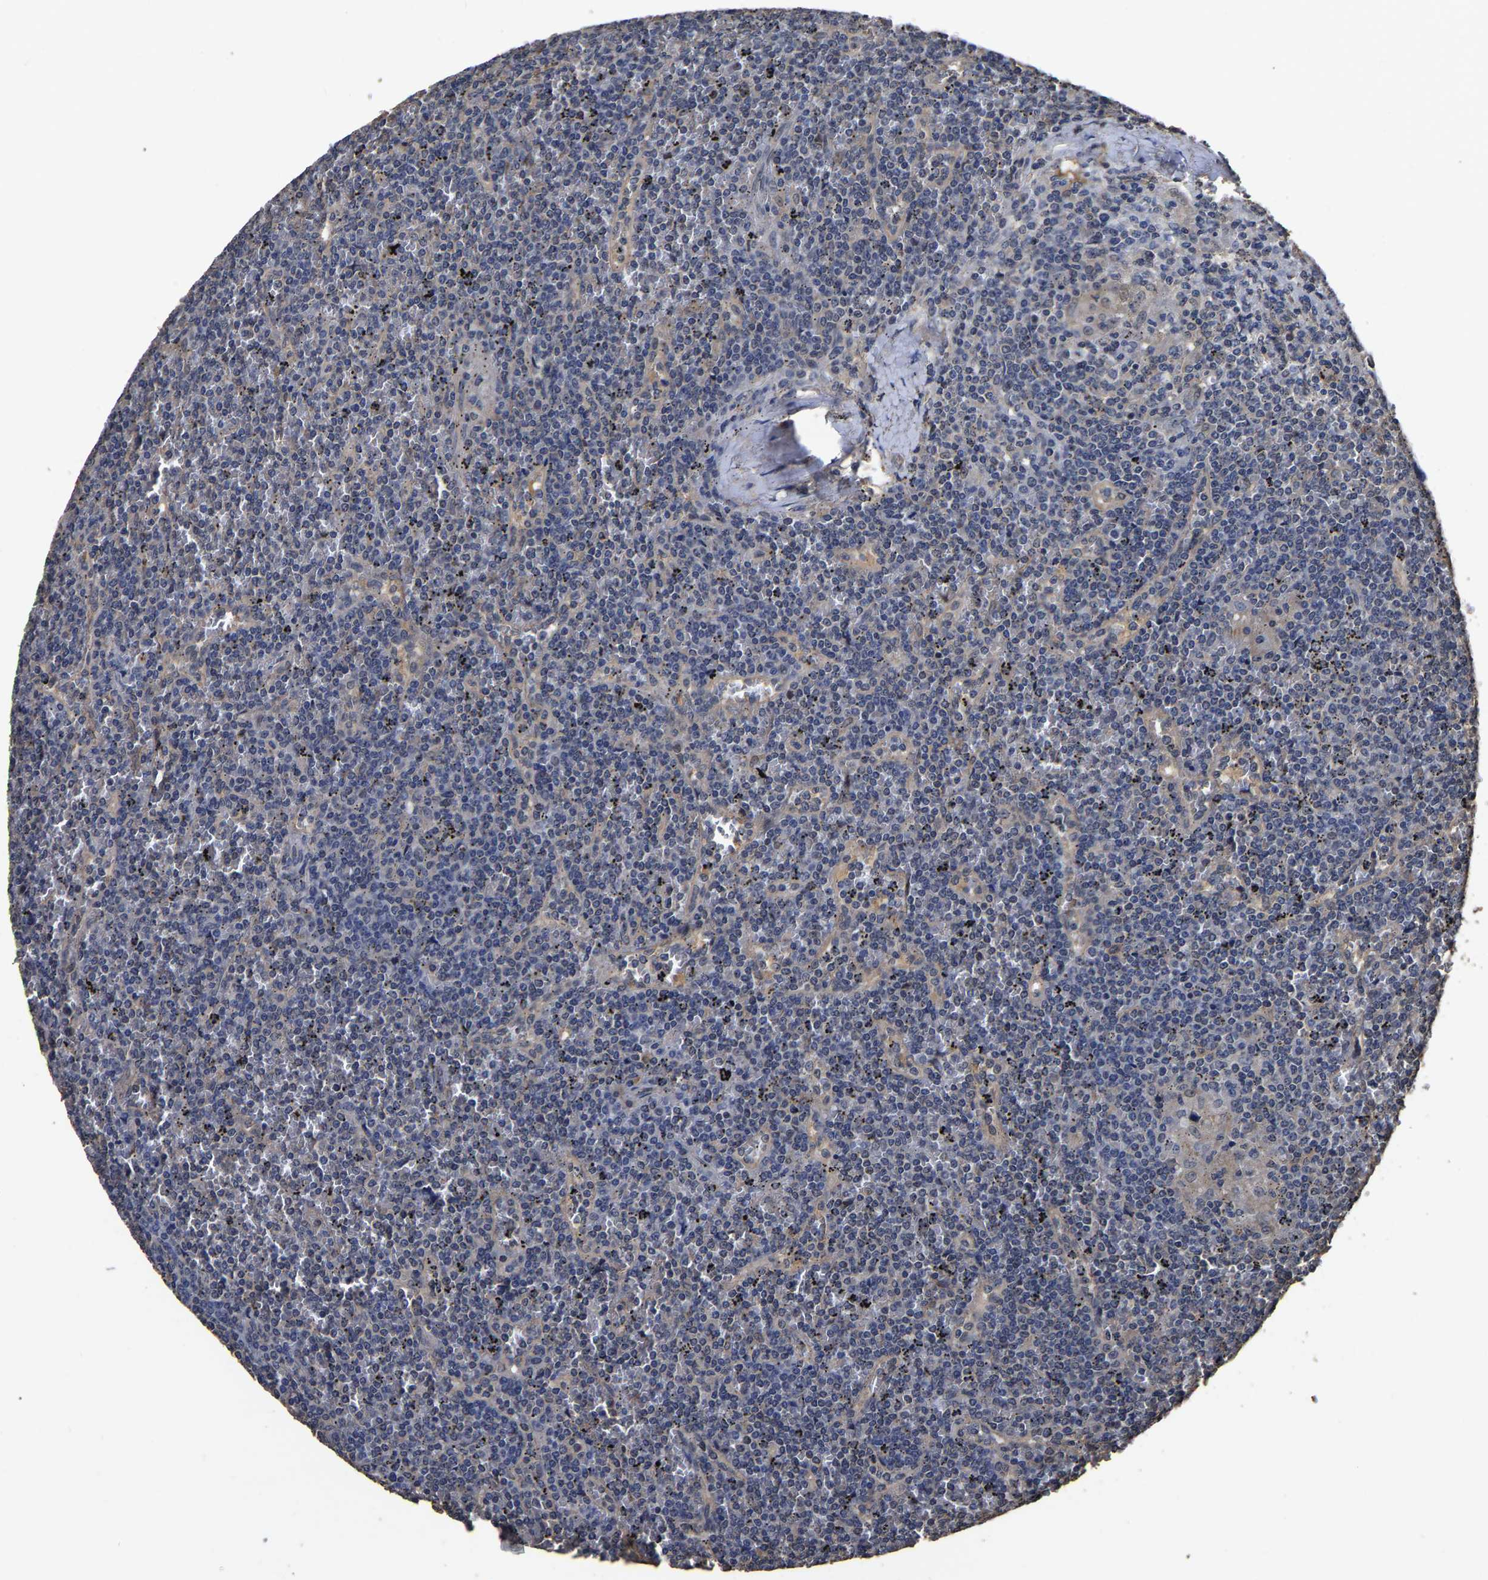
{"staining": {"intensity": "negative", "quantity": "none", "location": "none"}, "tissue": "lymphoma", "cell_type": "Tumor cells", "image_type": "cancer", "snomed": [{"axis": "morphology", "description": "Malignant lymphoma, non-Hodgkin's type, Low grade"}, {"axis": "topography", "description": "Spleen"}], "caption": "DAB (3,3'-diaminobenzidine) immunohistochemical staining of low-grade malignant lymphoma, non-Hodgkin's type reveals no significant positivity in tumor cells.", "gene": "STK32C", "patient": {"sex": "female", "age": 19}}